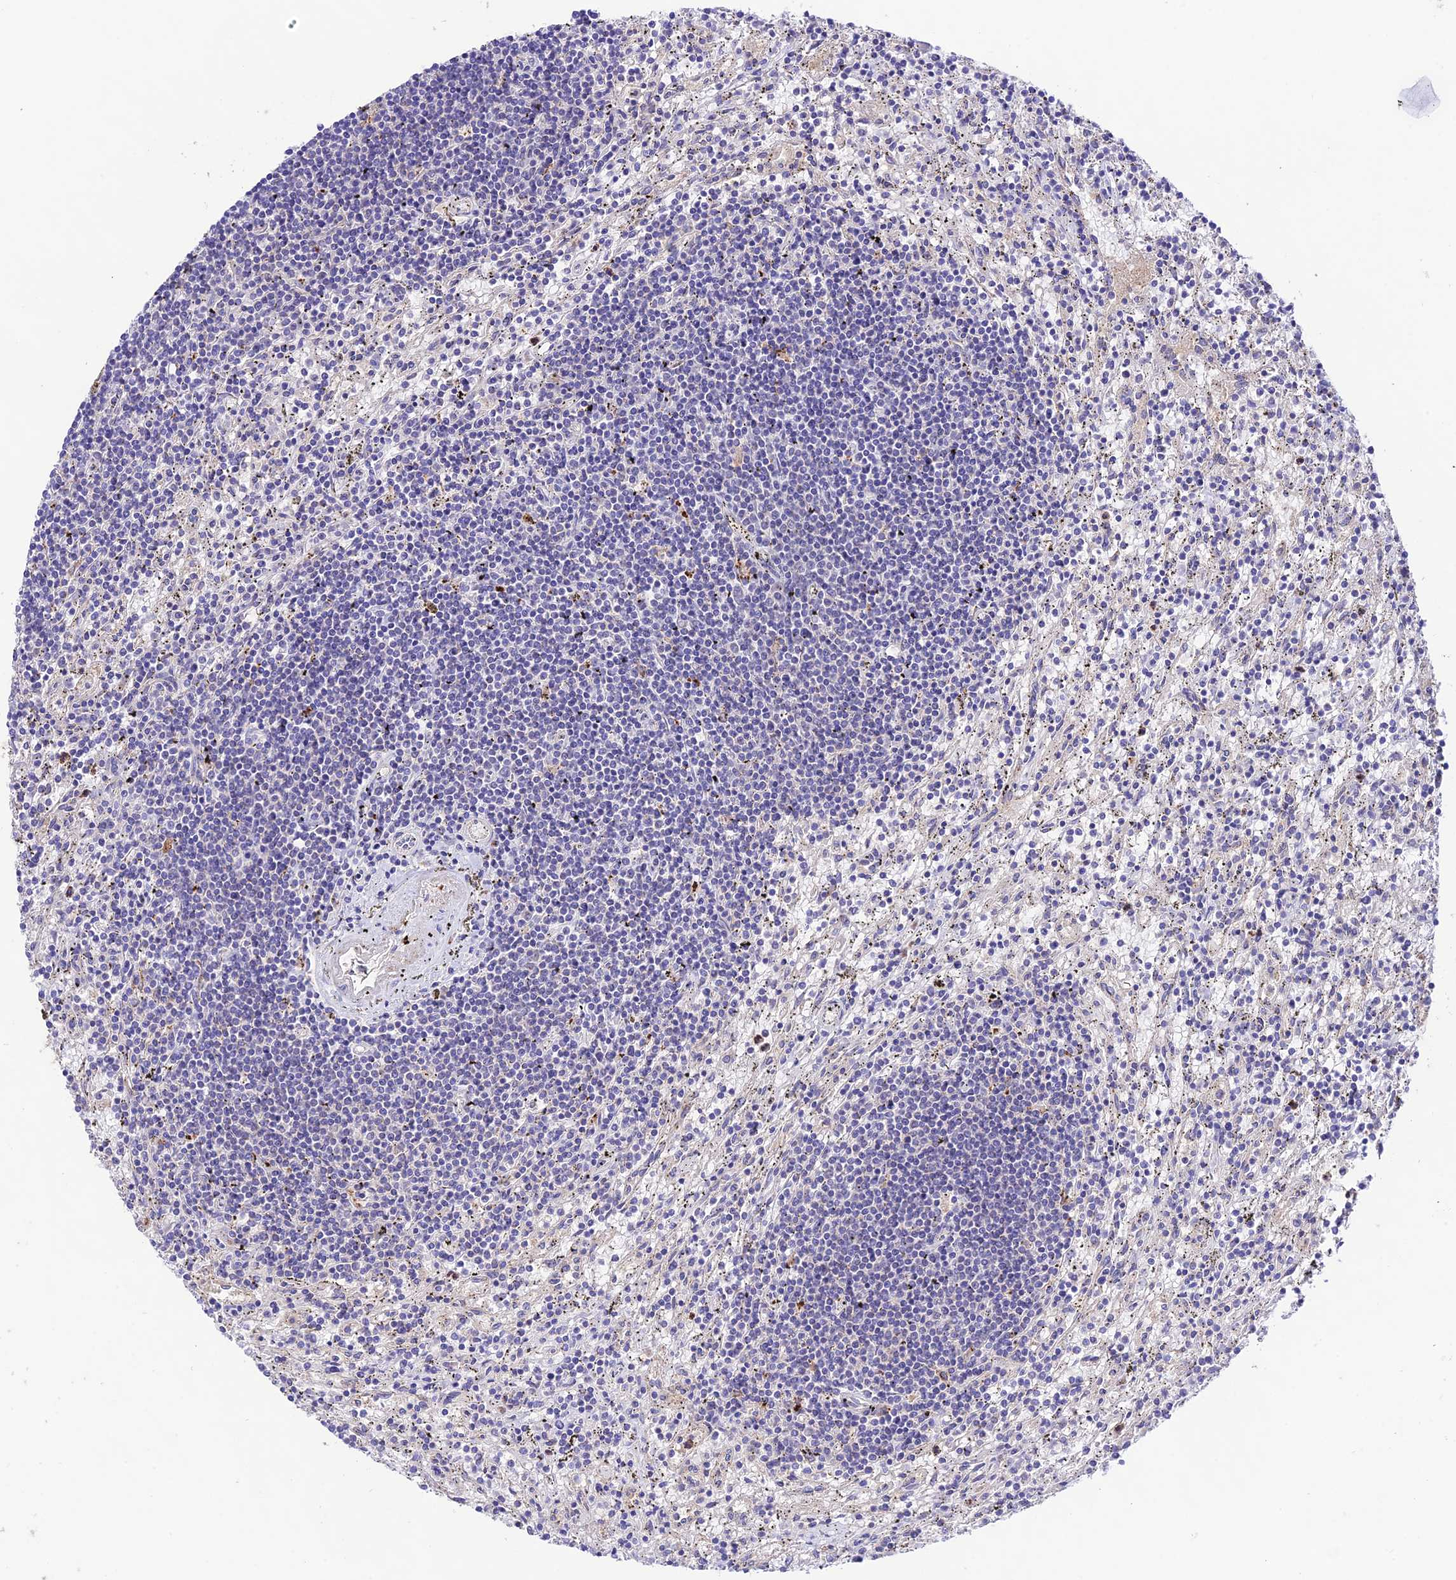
{"staining": {"intensity": "negative", "quantity": "none", "location": "none"}, "tissue": "lymphoma", "cell_type": "Tumor cells", "image_type": "cancer", "snomed": [{"axis": "morphology", "description": "Malignant lymphoma, non-Hodgkin's type, Low grade"}, {"axis": "topography", "description": "Spleen"}], "caption": "High power microscopy image of an immunohistochemistry (IHC) photomicrograph of lymphoma, revealing no significant positivity in tumor cells.", "gene": "LACTB2", "patient": {"sex": "male", "age": 76}}